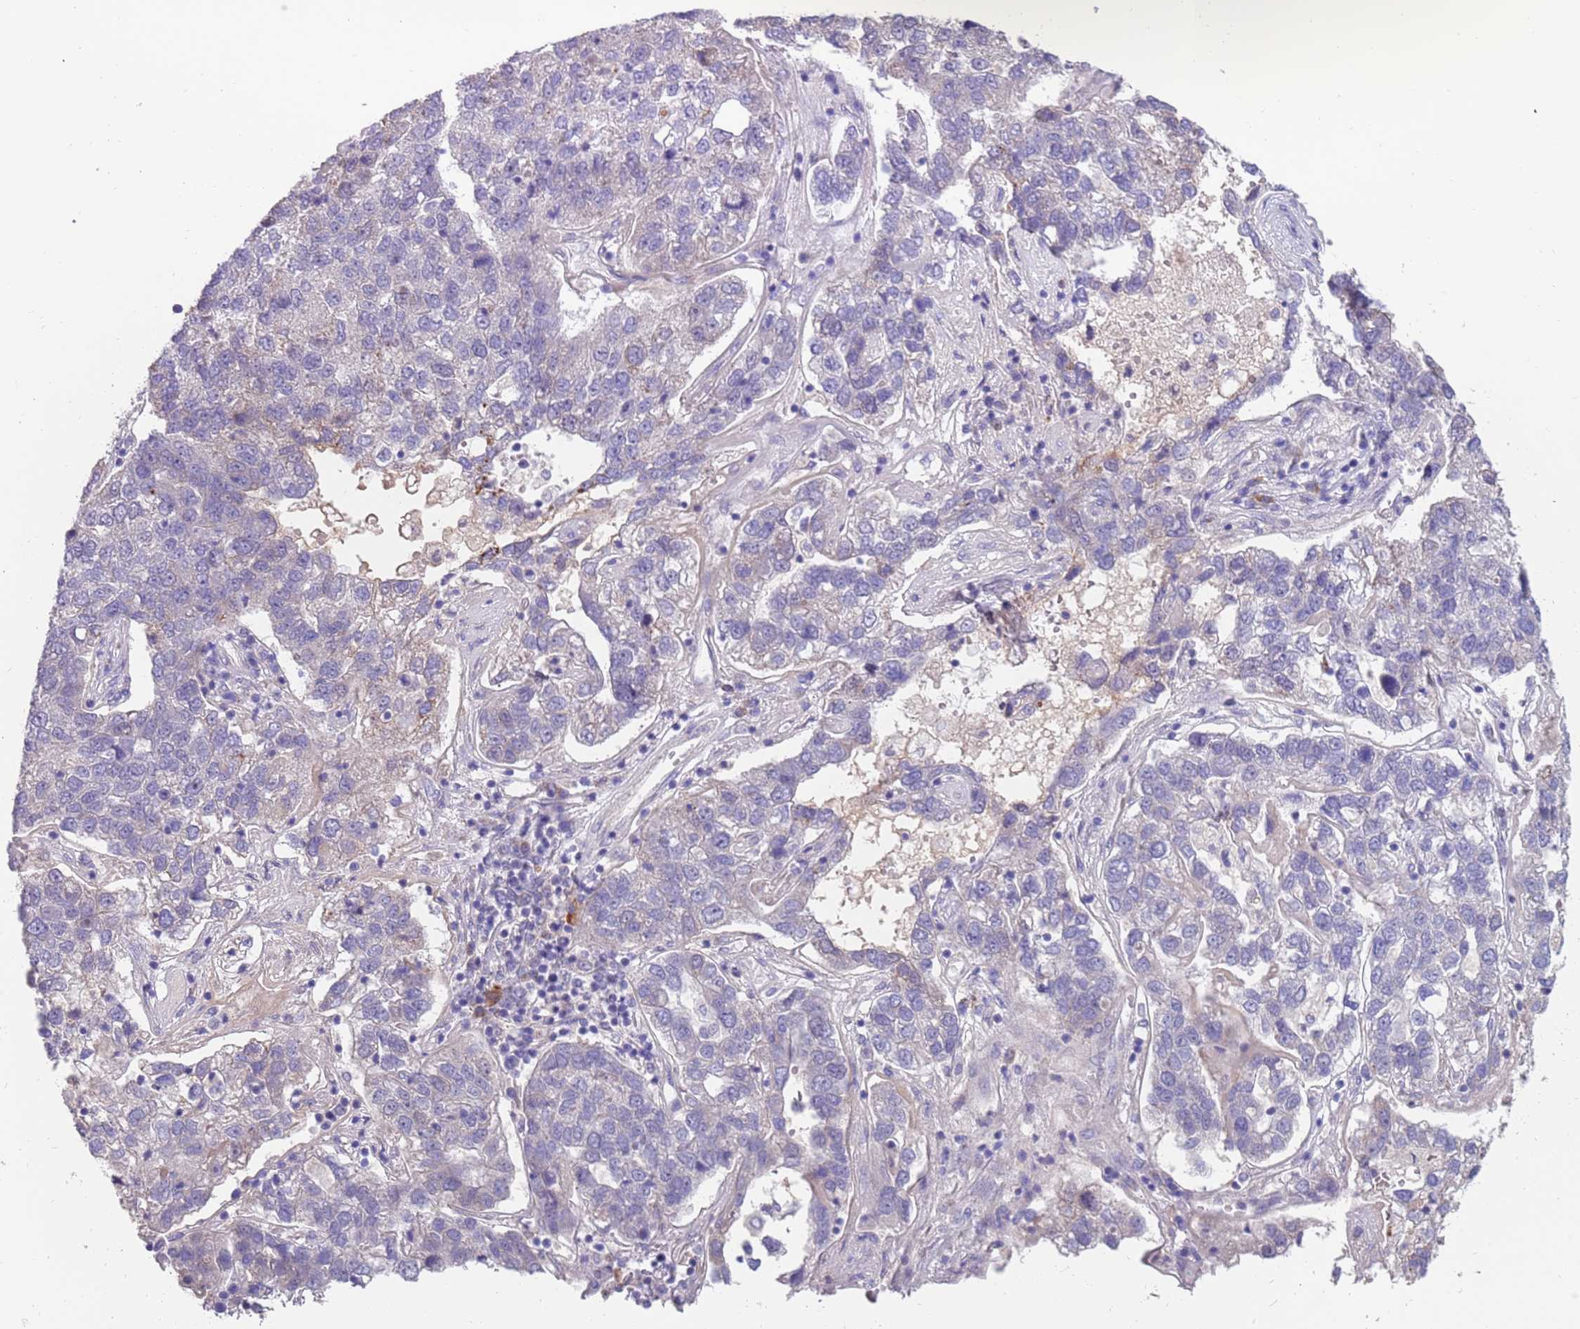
{"staining": {"intensity": "negative", "quantity": "none", "location": "none"}, "tissue": "pancreatic cancer", "cell_type": "Tumor cells", "image_type": "cancer", "snomed": [{"axis": "morphology", "description": "Adenocarcinoma, NOS"}, {"axis": "topography", "description": "Pancreas"}], "caption": "Tumor cells show no significant expression in pancreatic cancer (adenocarcinoma).", "gene": "ZNF746", "patient": {"sex": "female", "age": 61}}